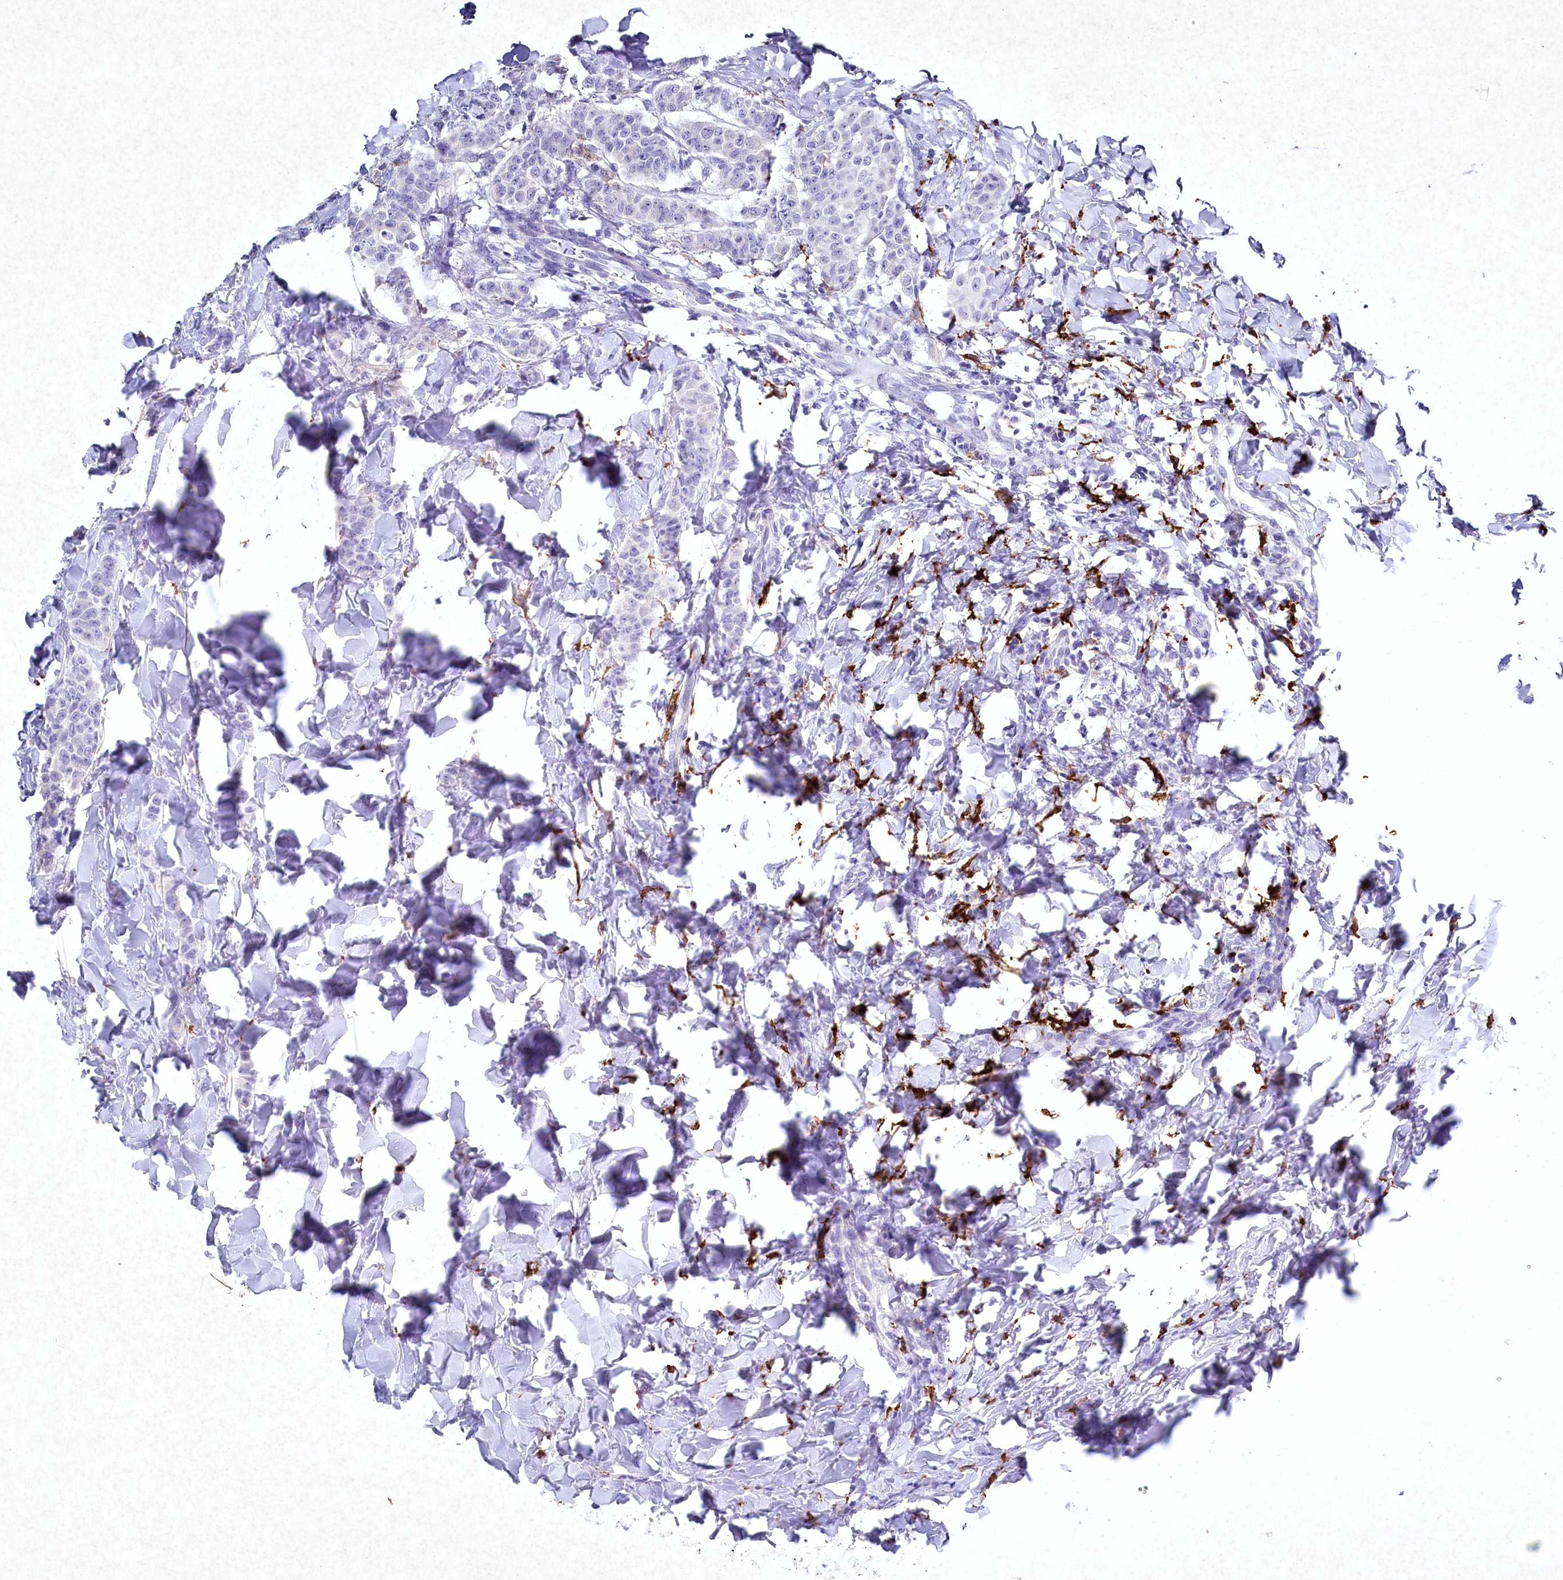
{"staining": {"intensity": "negative", "quantity": "none", "location": "none"}, "tissue": "breast cancer", "cell_type": "Tumor cells", "image_type": "cancer", "snomed": [{"axis": "morphology", "description": "Duct carcinoma"}, {"axis": "topography", "description": "Breast"}], "caption": "Tumor cells are negative for brown protein staining in breast infiltrating ductal carcinoma. Nuclei are stained in blue.", "gene": "CLEC4M", "patient": {"sex": "female", "age": 40}}